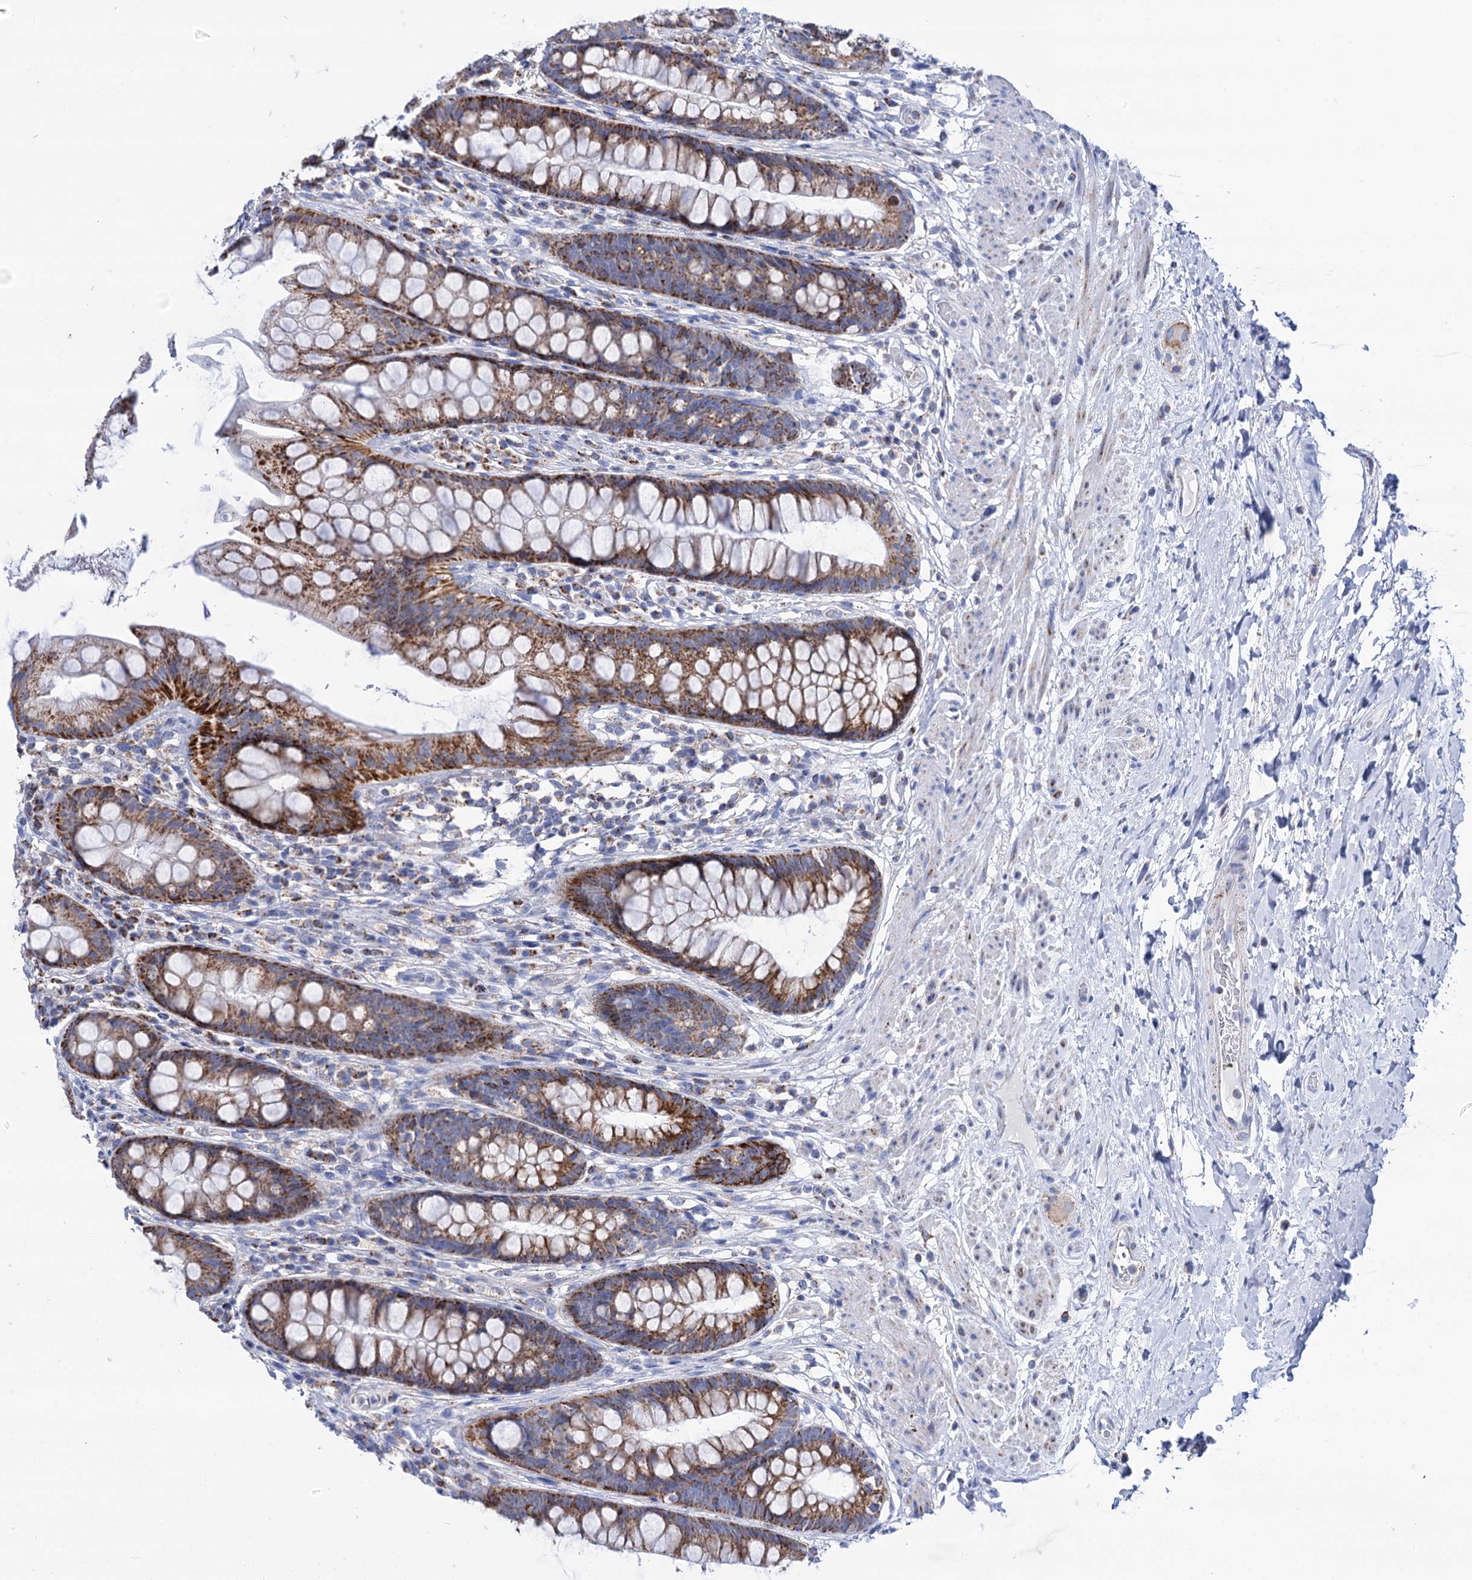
{"staining": {"intensity": "strong", "quantity": ">75%", "location": "cytoplasmic/membranous"}, "tissue": "rectum", "cell_type": "Glandular cells", "image_type": "normal", "snomed": [{"axis": "morphology", "description": "Normal tissue, NOS"}, {"axis": "topography", "description": "Rectum"}], "caption": "Strong cytoplasmic/membranous staining is identified in approximately >75% of glandular cells in normal rectum.", "gene": "UBASH3B", "patient": {"sex": "male", "age": 74}}